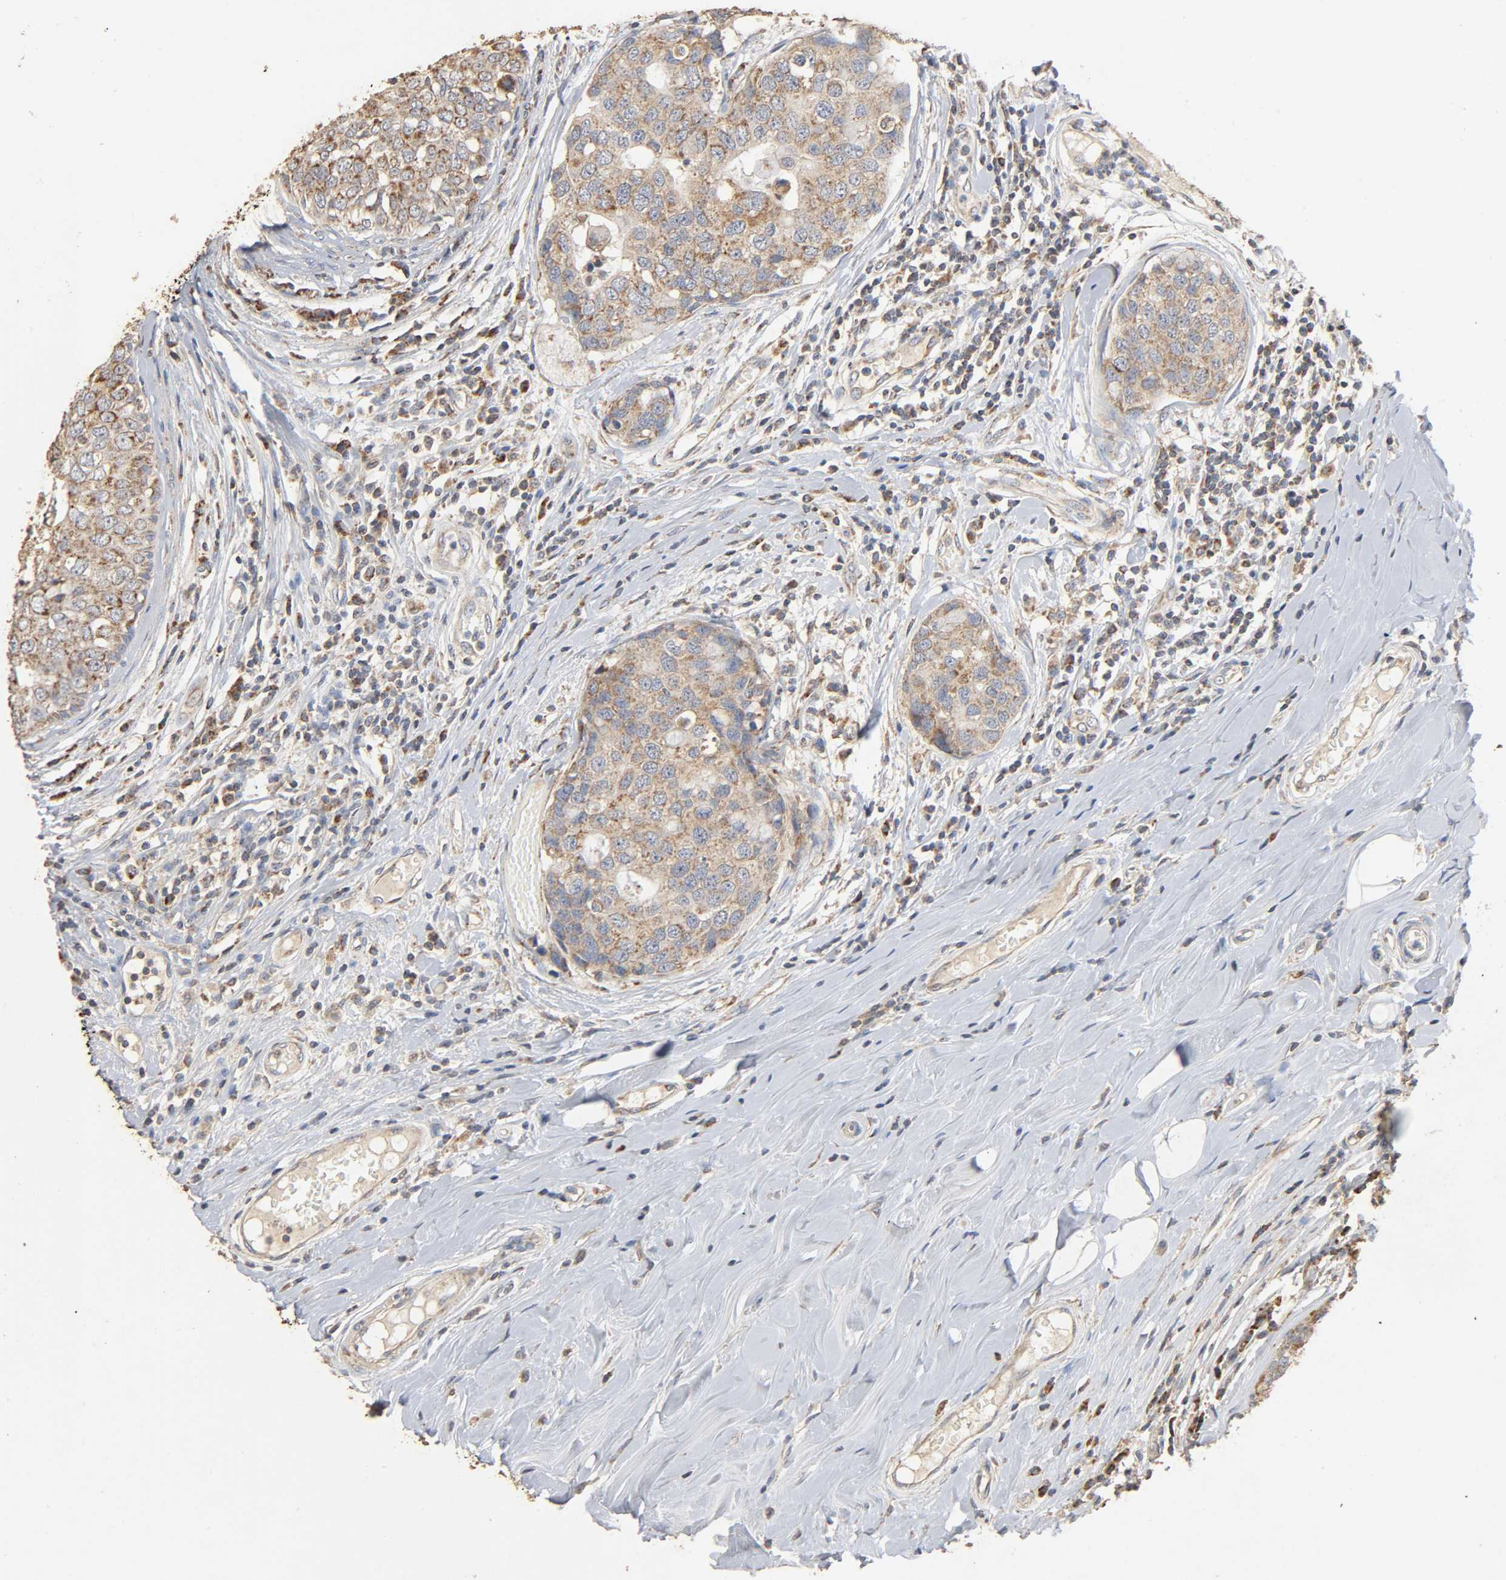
{"staining": {"intensity": "moderate", "quantity": ">75%", "location": "cytoplasmic/membranous"}, "tissue": "breast cancer", "cell_type": "Tumor cells", "image_type": "cancer", "snomed": [{"axis": "morphology", "description": "Duct carcinoma"}, {"axis": "topography", "description": "Breast"}], "caption": "Immunohistochemistry (IHC) (DAB (3,3'-diaminobenzidine)) staining of breast infiltrating ductal carcinoma reveals moderate cytoplasmic/membranous protein positivity in approximately >75% of tumor cells.", "gene": "NDUFS3", "patient": {"sex": "female", "age": 27}}